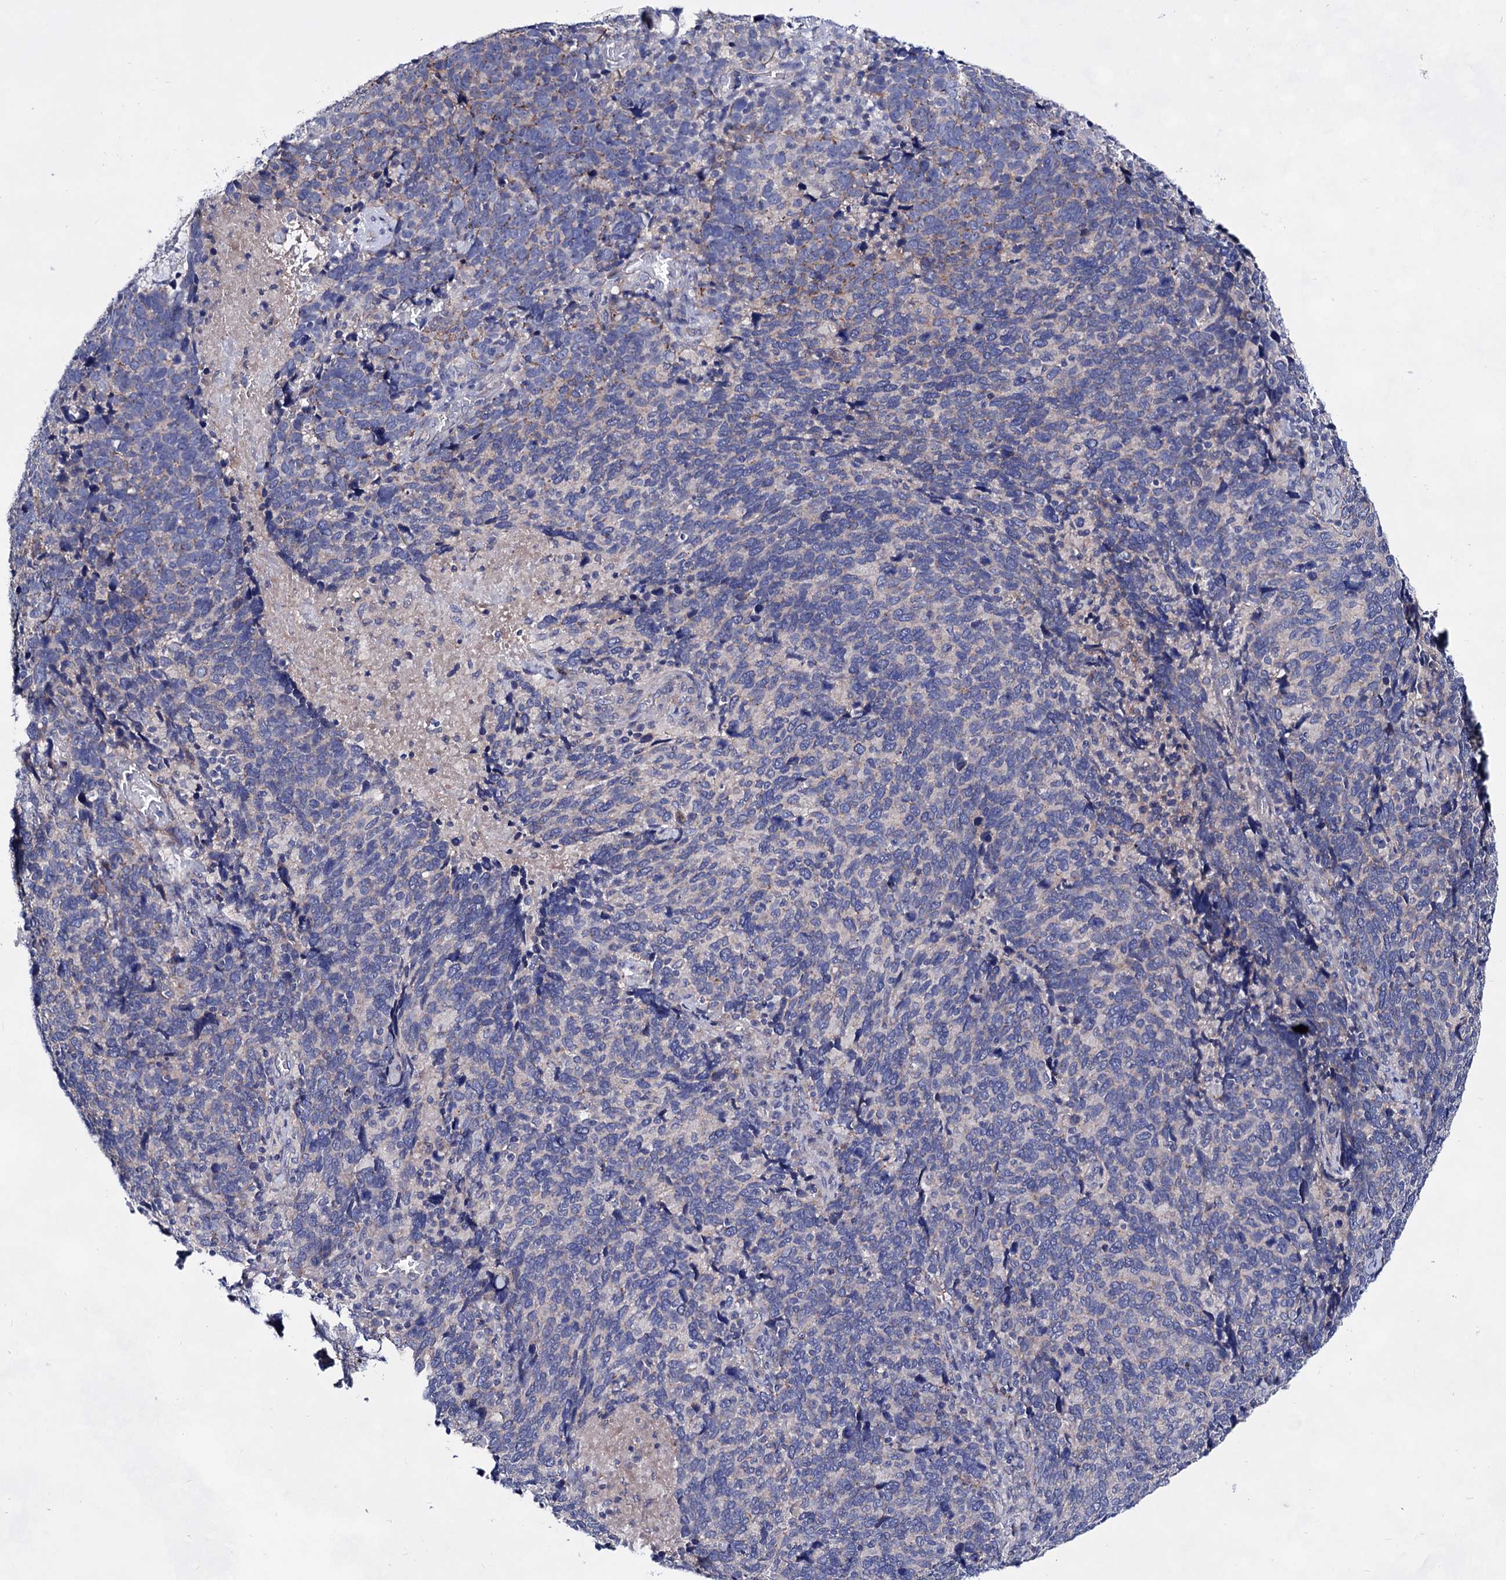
{"staining": {"intensity": "negative", "quantity": "none", "location": "none"}, "tissue": "cervical cancer", "cell_type": "Tumor cells", "image_type": "cancer", "snomed": [{"axis": "morphology", "description": "Squamous cell carcinoma, NOS"}, {"axis": "topography", "description": "Cervix"}], "caption": "There is no significant staining in tumor cells of cervical cancer. The staining was performed using DAB to visualize the protein expression in brown, while the nuclei were stained in blue with hematoxylin (Magnification: 20x).", "gene": "PLIN1", "patient": {"sex": "female", "age": 41}}